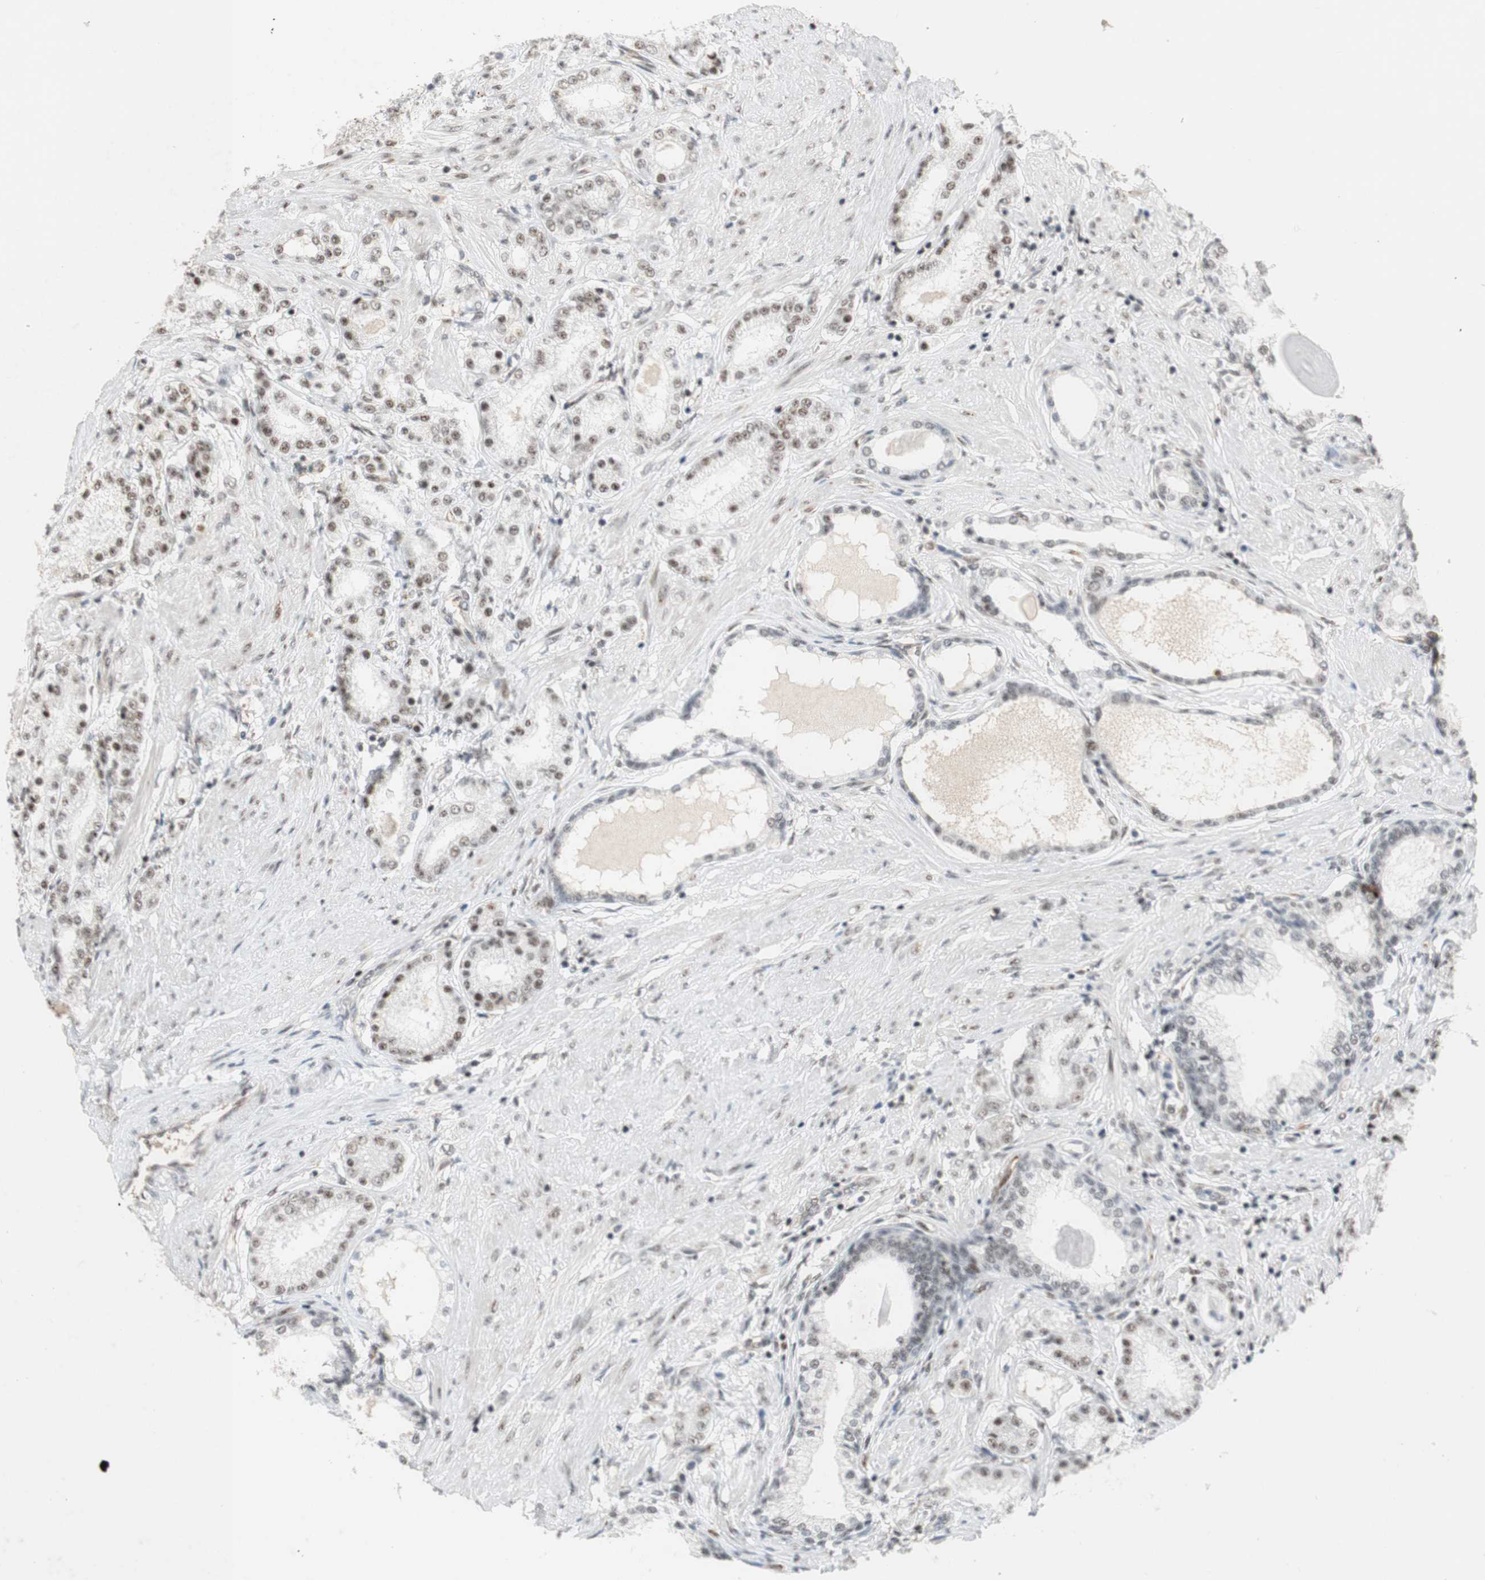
{"staining": {"intensity": "weak", "quantity": "25%-75%", "location": "nuclear"}, "tissue": "prostate cancer", "cell_type": "Tumor cells", "image_type": "cancer", "snomed": [{"axis": "morphology", "description": "Adenocarcinoma, Low grade"}, {"axis": "topography", "description": "Prostate"}], "caption": "IHC staining of prostate cancer, which exhibits low levels of weak nuclear staining in approximately 25%-75% of tumor cells indicating weak nuclear protein staining. The staining was performed using DAB (3,3'-diaminobenzidine) (brown) for protein detection and nuclei were counterstained in hematoxylin (blue).", "gene": "SAP18", "patient": {"sex": "male", "age": 63}}